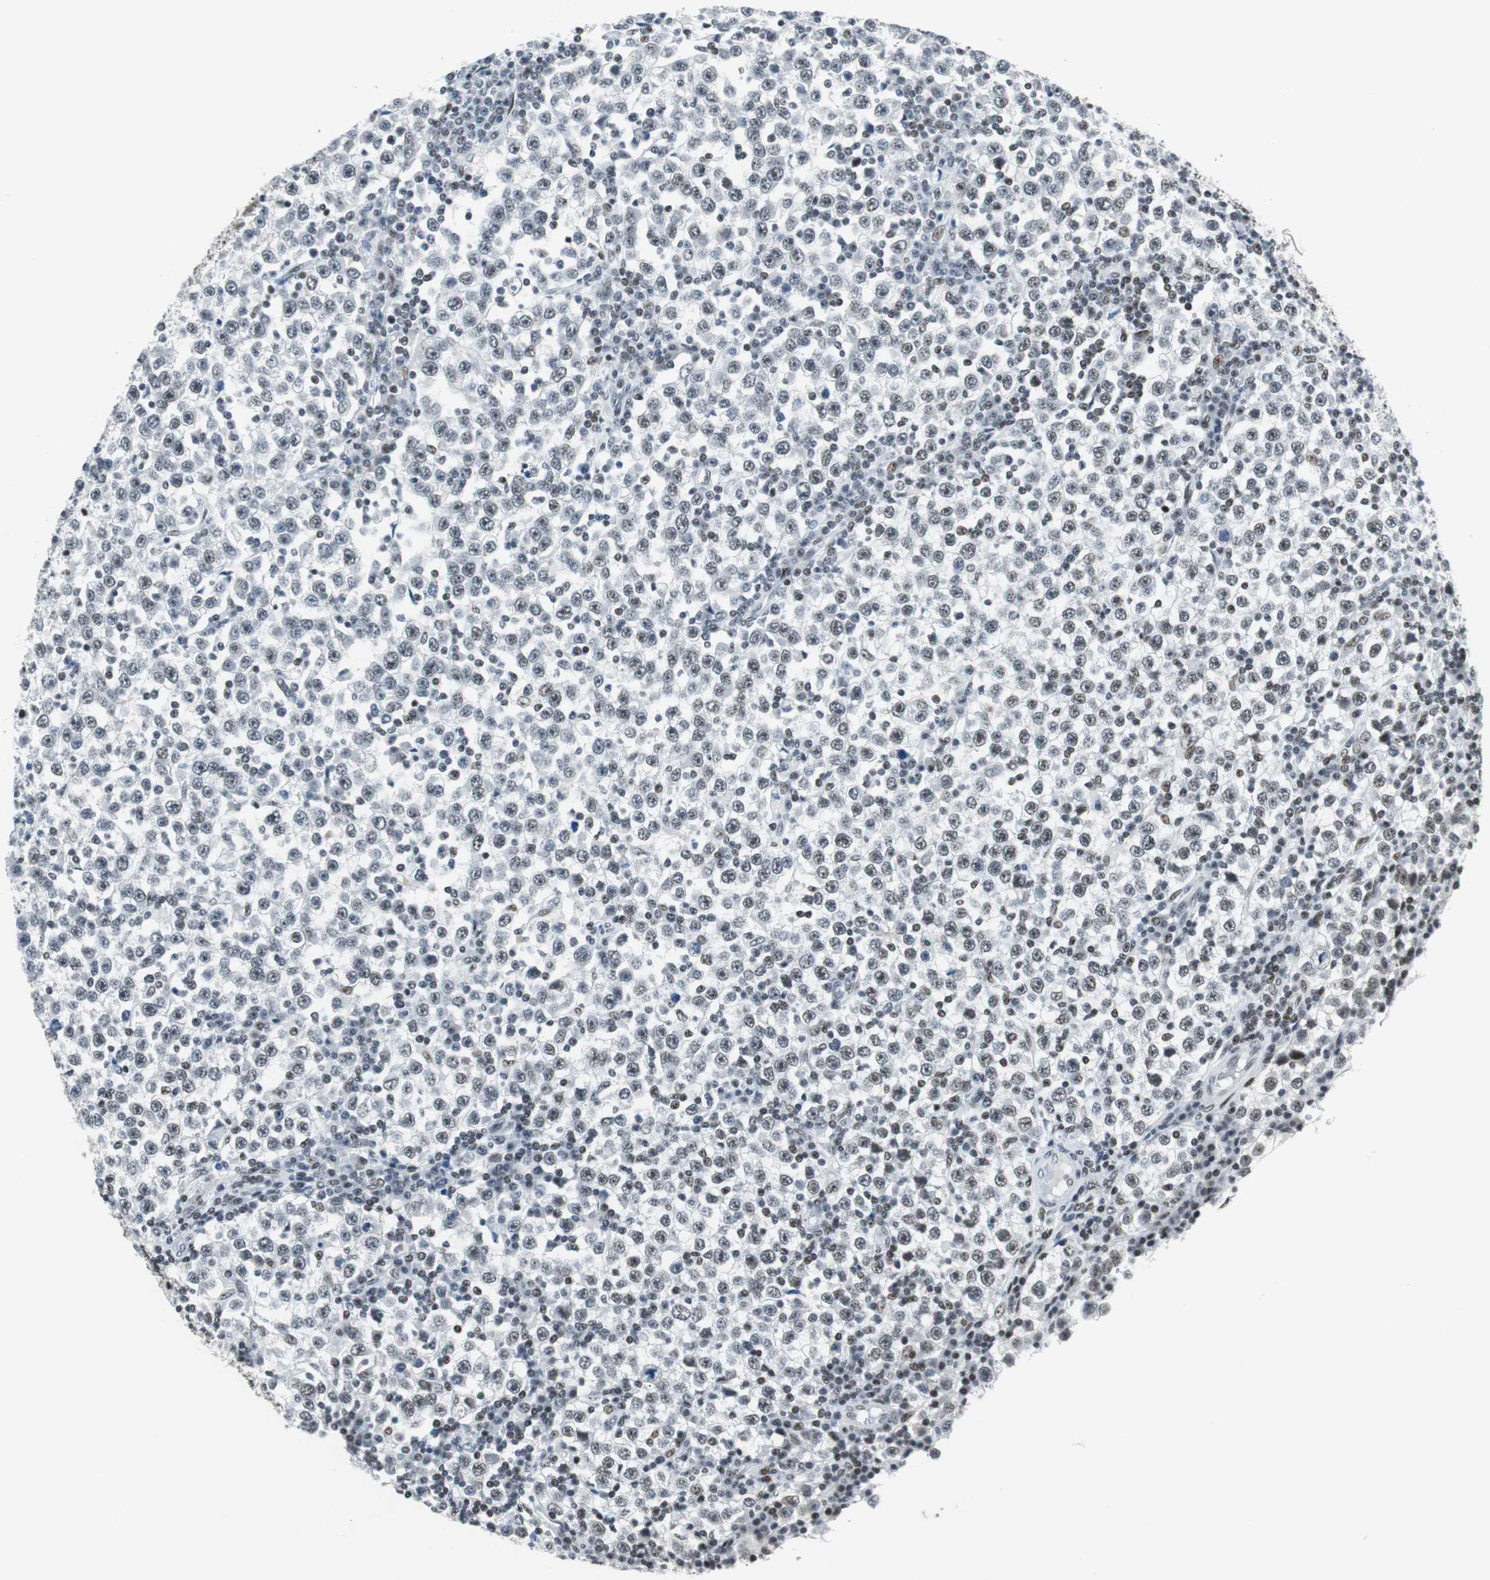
{"staining": {"intensity": "weak", "quantity": "<25%", "location": "nuclear"}, "tissue": "testis cancer", "cell_type": "Tumor cells", "image_type": "cancer", "snomed": [{"axis": "morphology", "description": "Seminoma, NOS"}, {"axis": "topography", "description": "Testis"}], "caption": "This photomicrograph is of testis cancer stained with IHC to label a protein in brown with the nuclei are counter-stained blue. There is no expression in tumor cells. (IHC, brightfield microscopy, high magnification).", "gene": "HDAC3", "patient": {"sex": "male", "age": 65}}